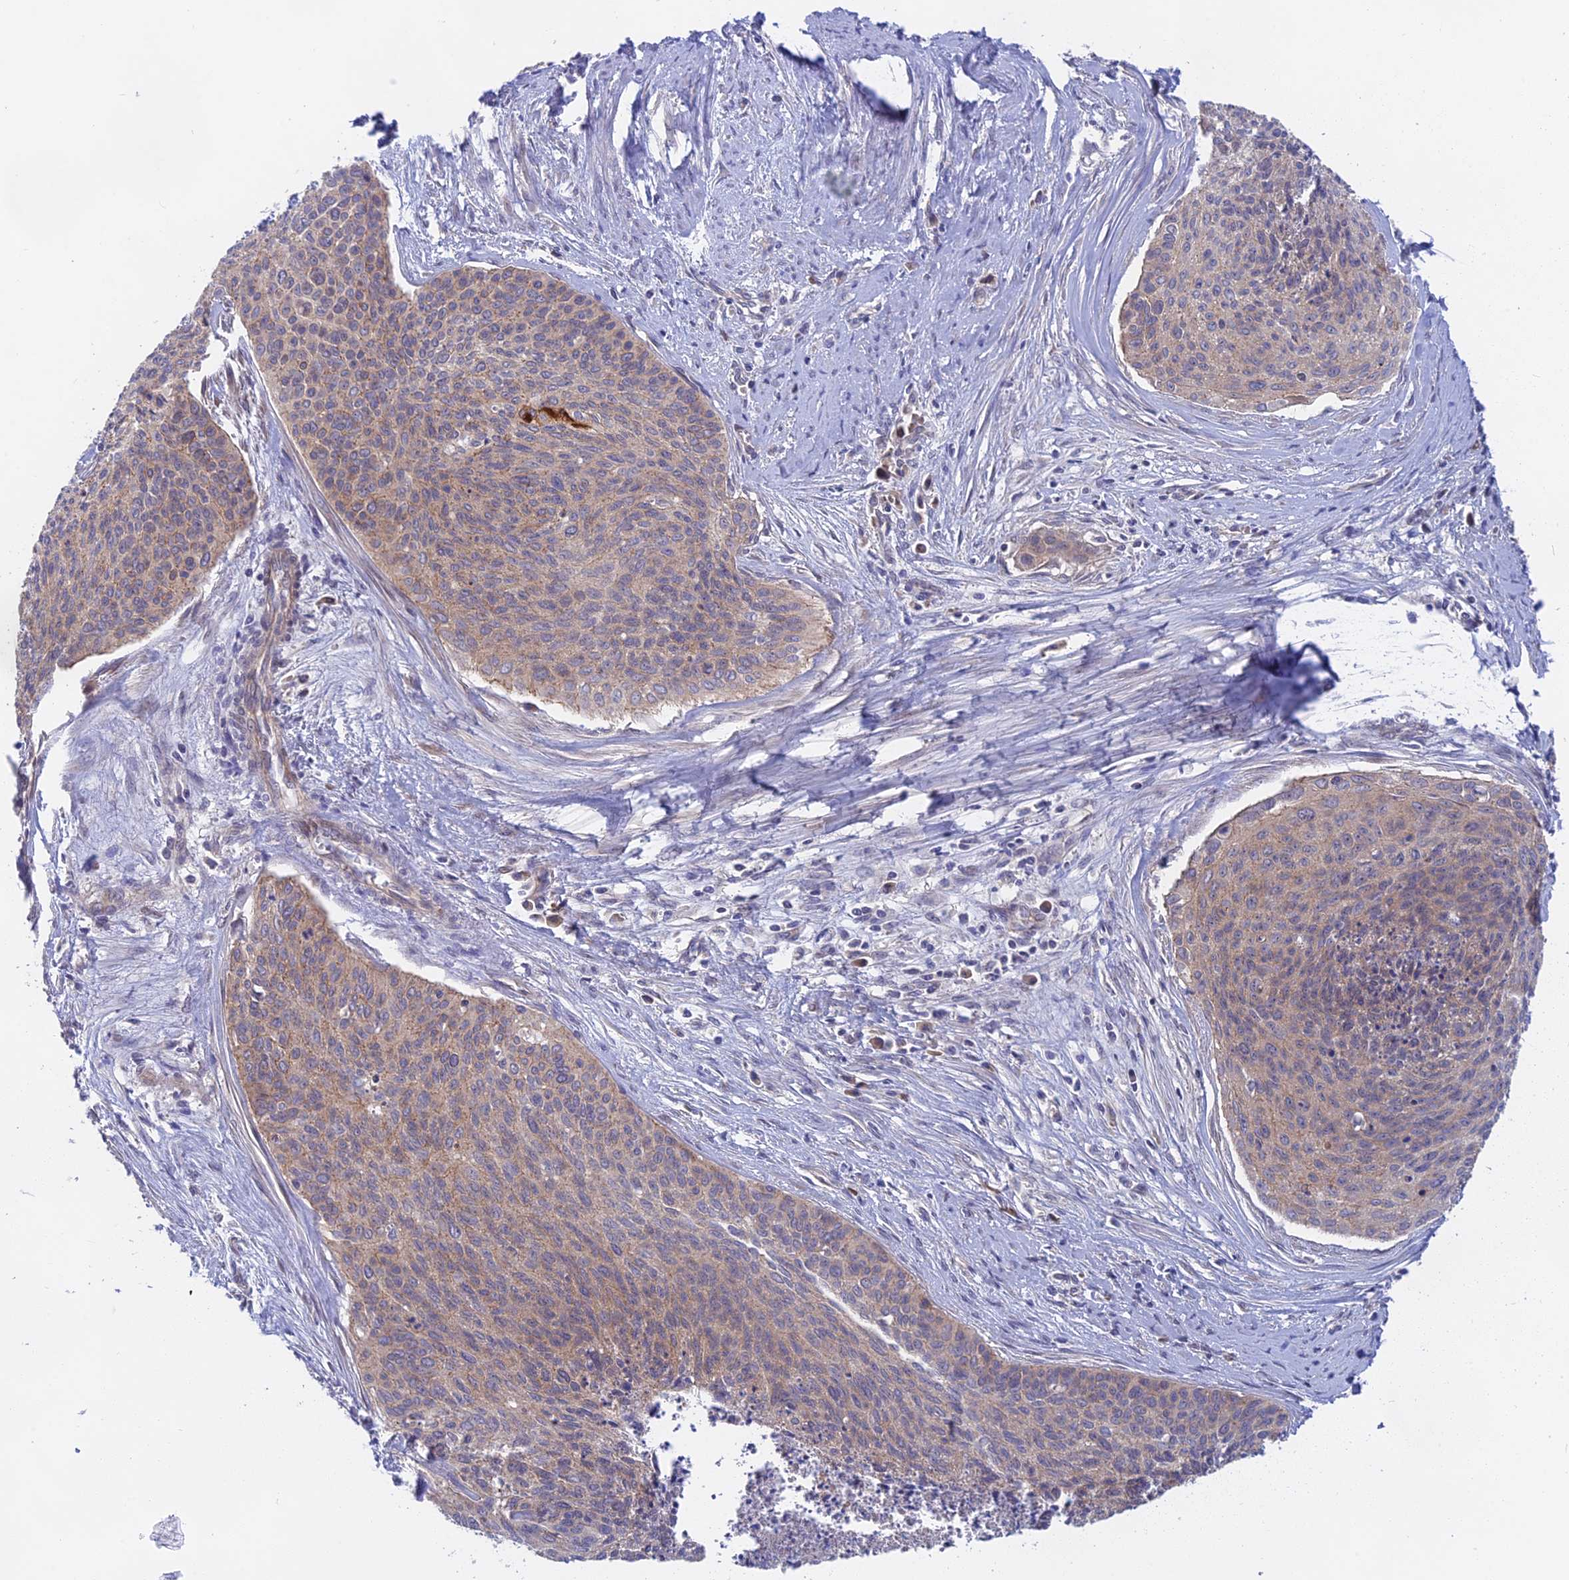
{"staining": {"intensity": "weak", "quantity": "25%-75%", "location": "cytoplasmic/membranous"}, "tissue": "cervical cancer", "cell_type": "Tumor cells", "image_type": "cancer", "snomed": [{"axis": "morphology", "description": "Squamous cell carcinoma, NOS"}, {"axis": "topography", "description": "Cervix"}], "caption": "Tumor cells reveal weak cytoplasmic/membranous staining in about 25%-75% of cells in squamous cell carcinoma (cervical).", "gene": "TENT4B", "patient": {"sex": "female", "age": 55}}